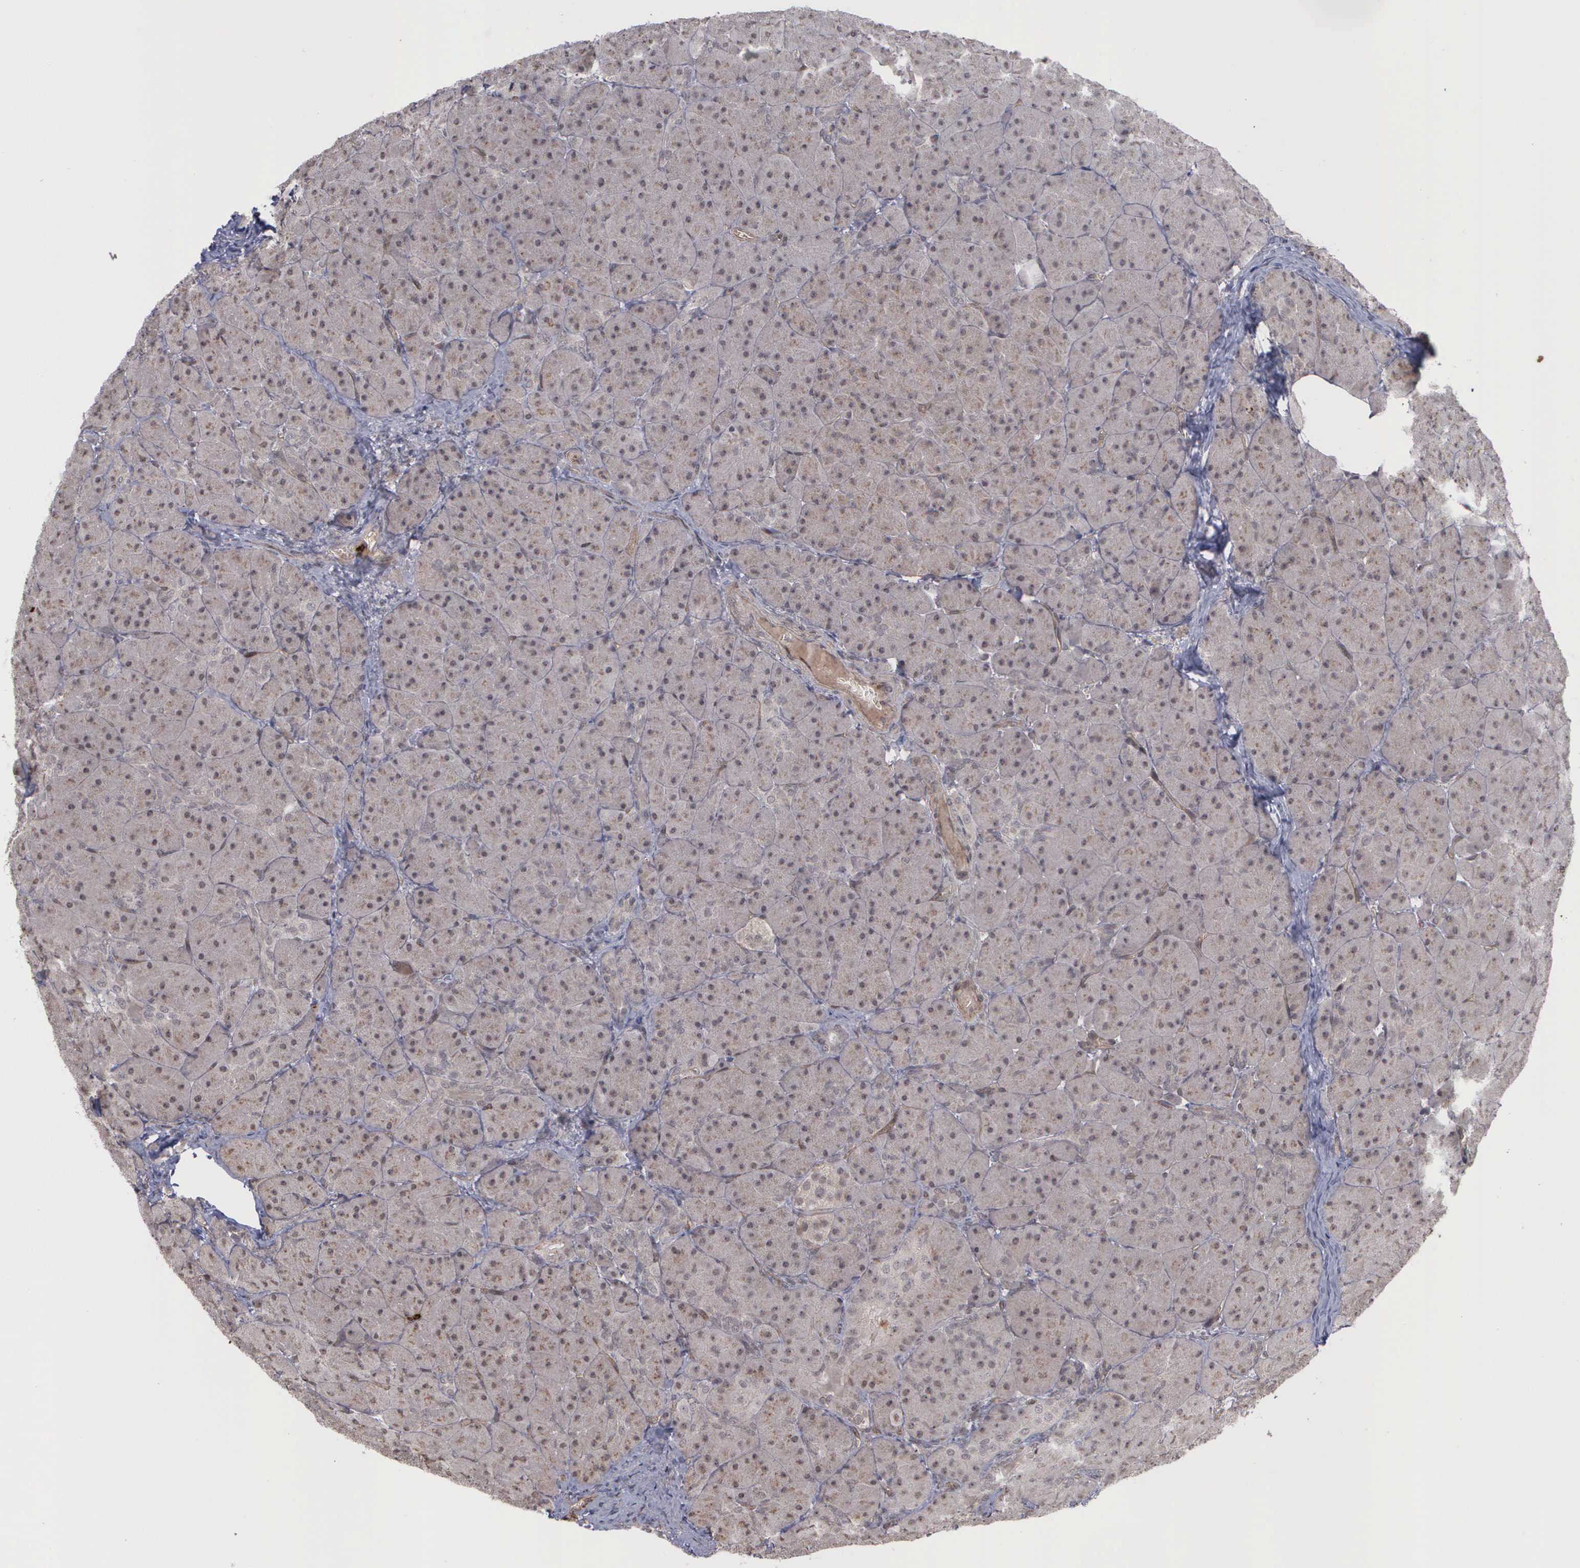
{"staining": {"intensity": "negative", "quantity": "none", "location": "none"}, "tissue": "pancreas", "cell_type": "Exocrine glandular cells", "image_type": "normal", "snomed": [{"axis": "morphology", "description": "Normal tissue, NOS"}, {"axis": "topography", "description": "Pancreas"}], "caption": "Photomicrograph shows no protein expression in exocrine glandular cells of unremarkable pancreas. (DAB (3,3'-diaminobenzidine) immunohistochemistry (IHC), high magnification).", "gene": "MMP9", "patient": {"sex": "male", "age": 66}}